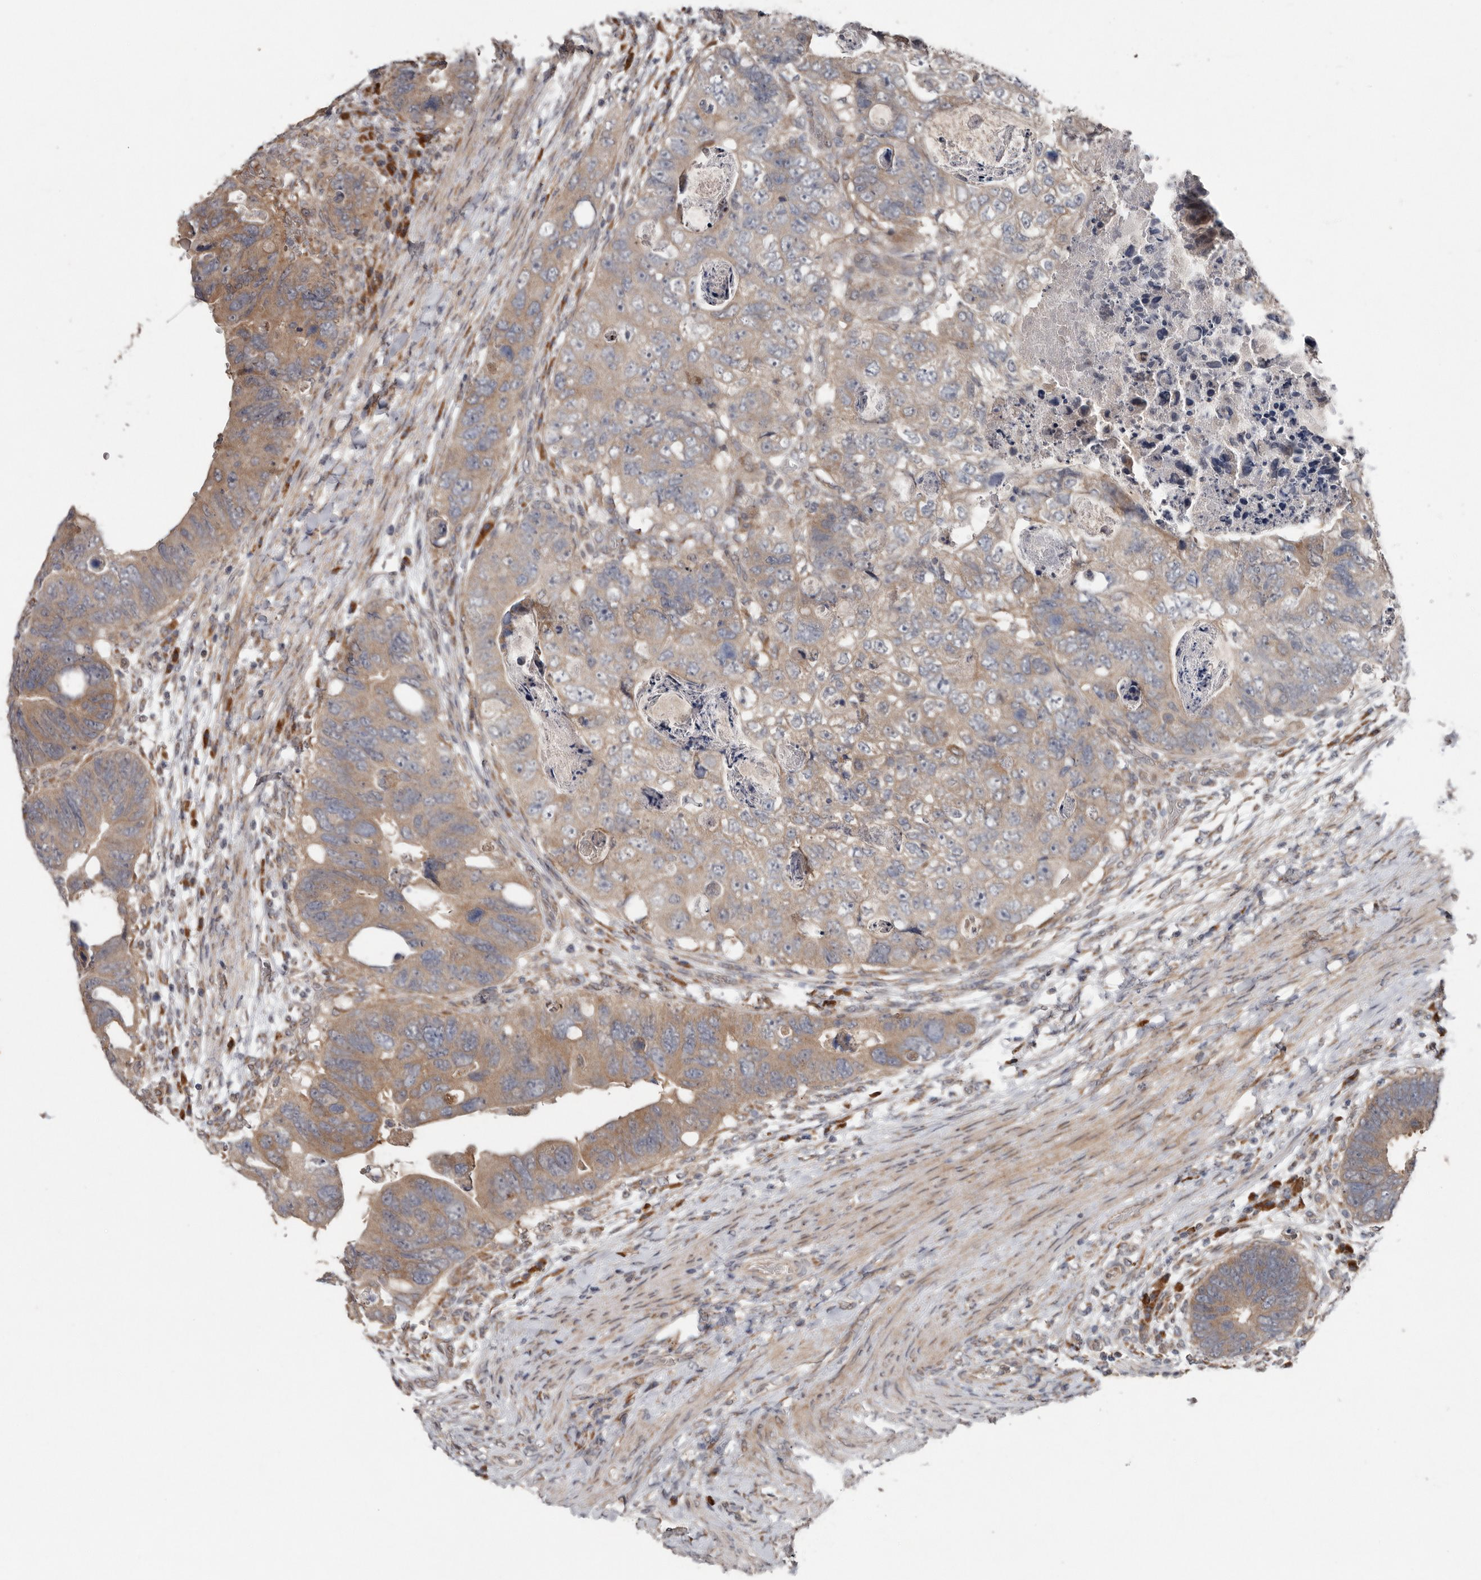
{"staining": {"intensity": "weak", "quantity": ">75%", "location": "cytoplasmic/membranous"}, "tissue": "colorectal cancer", "cell_type": "Tumor cells", "image_type": "cancer", "snomed": [{"axis": "morphology", "description": "Adenocarcinoma, NOS"}, {"axis": "topography", "description": "Rectum"}], "caption": "An image of colorectal cancer (adenocarcinoma) stained for a protein displays weak cytoplasmic/membranous brown staining in tumor cells.", "gene": "CHML", "patient": {"sex": "male", "age": 59}}